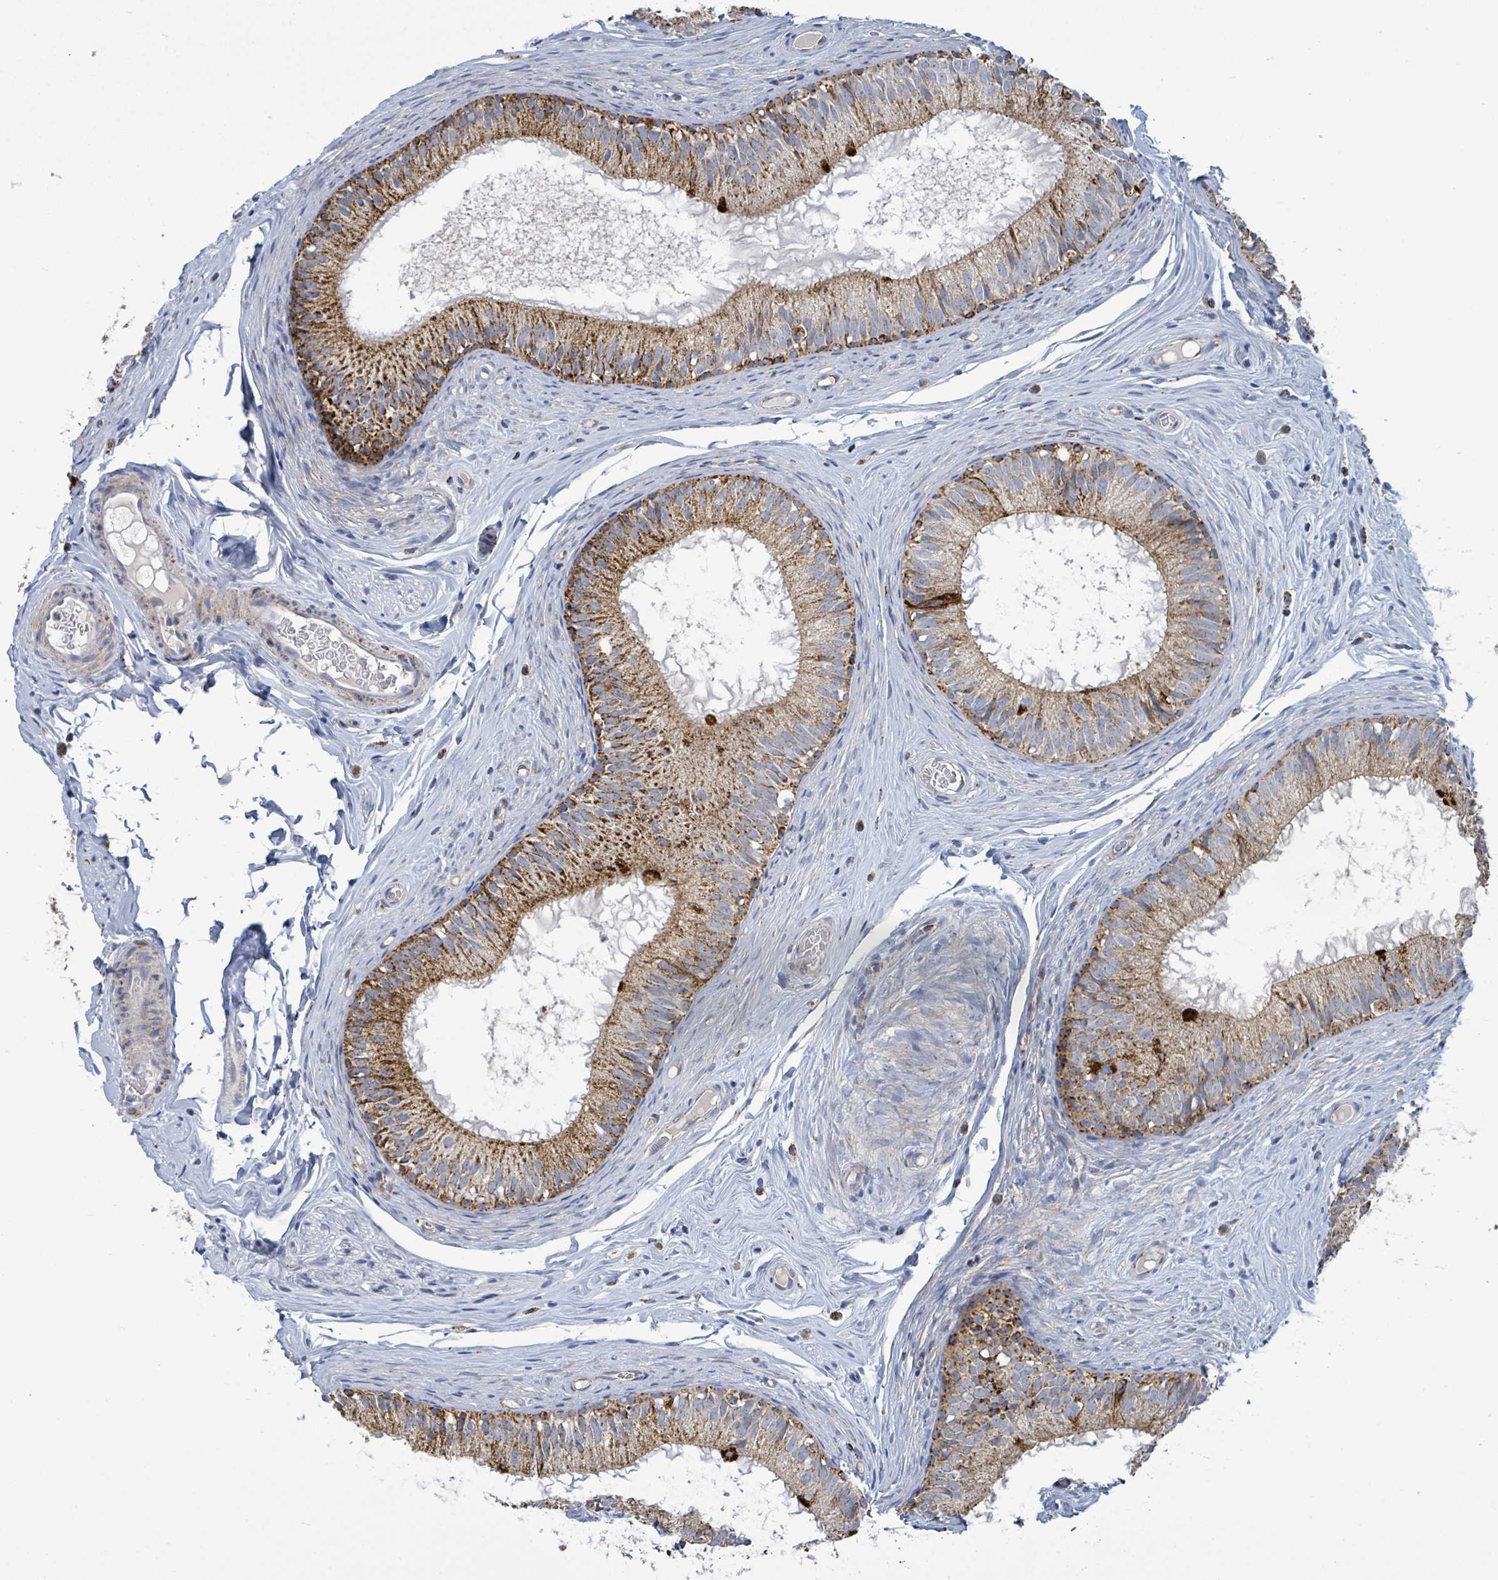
{"staining": {"intensity": "strong", "quantity": ">75%", "location": "cytoplasmic/membranous"}, "tissue": "epididymis", "cell_type": "Glandular cells", "image_type": "normal", "snomed": [{"axis": "morphology", "description": "Normal tissue, NOS"}, {"axis": "topography", "description": "Epididymis"}], "caption": "Normal epididymis was stained to show a protein in brown. There is high levels of strong cytoplasmic/membranous expression in approximately >75% of glandular cells. The protein of interest is stained brown, and the nuclei are stained in blue (DAB (3,3'-diaminobenzidine) IHC with brightfield microscopy, high magnification).", "gene": "SUCLG2", "patient": {"sex": "male", "age": 25}}